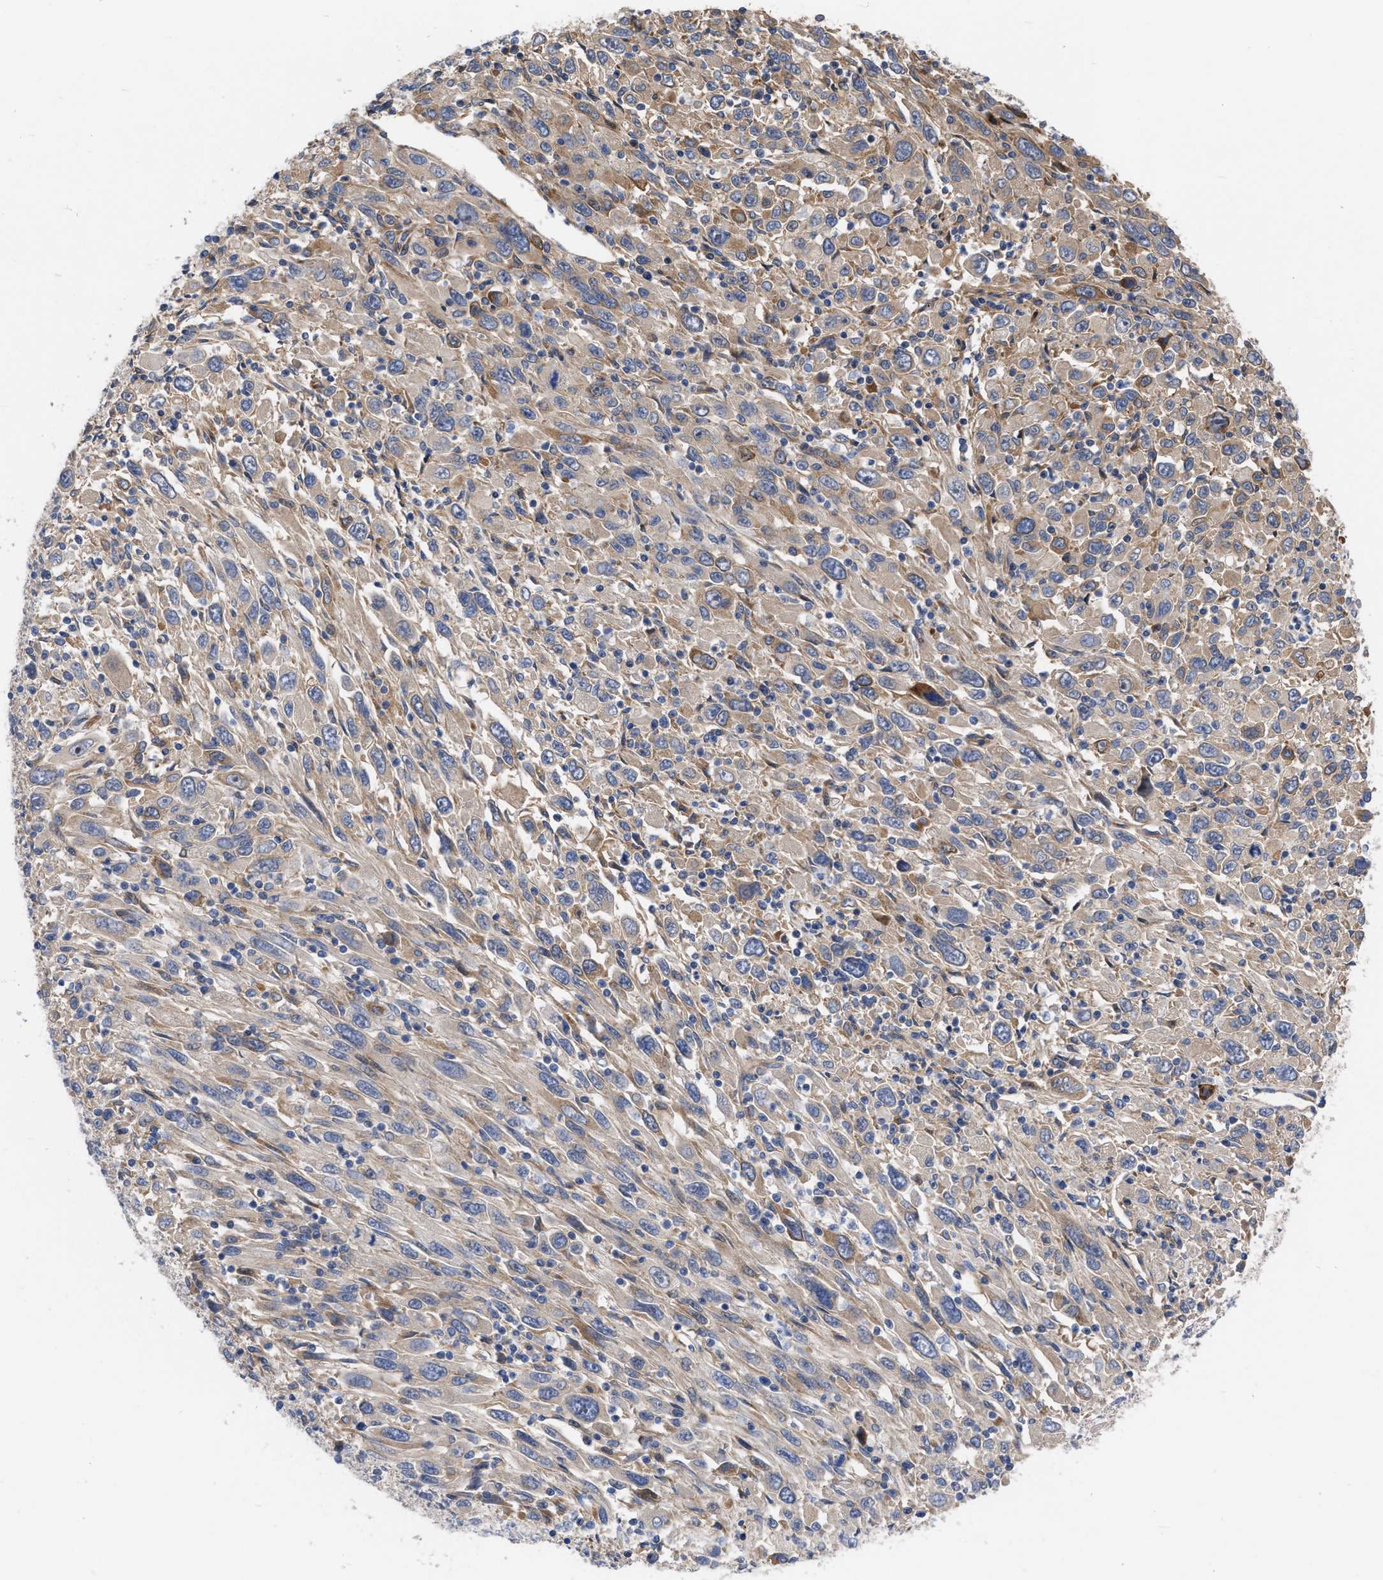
{"staining": {"intensity": "weak", "quantity": ">75%", "location": "cytoplasmic/membranous"}, "tissue": "melanoma", "cell_type": "Tumor cells", "image_type": "cancer", "snomed": [{"axis": "morphology", "description": "Malignant melanoma, Metastatic site"}, {"axis": "topography", "description": "Skin"}], "caption": "IHC photomicrograph of neoplastic tissue: human melanoma stained using immunohistochemistry demonstrates low levels of weak protein expression localized specifically in the cytoplasmic/membranous of tumor cells, appearing as a cytoplasmic/membranous brown color.", "gene": "MLST8", "patient": {"sex": "female", "age": 56}}